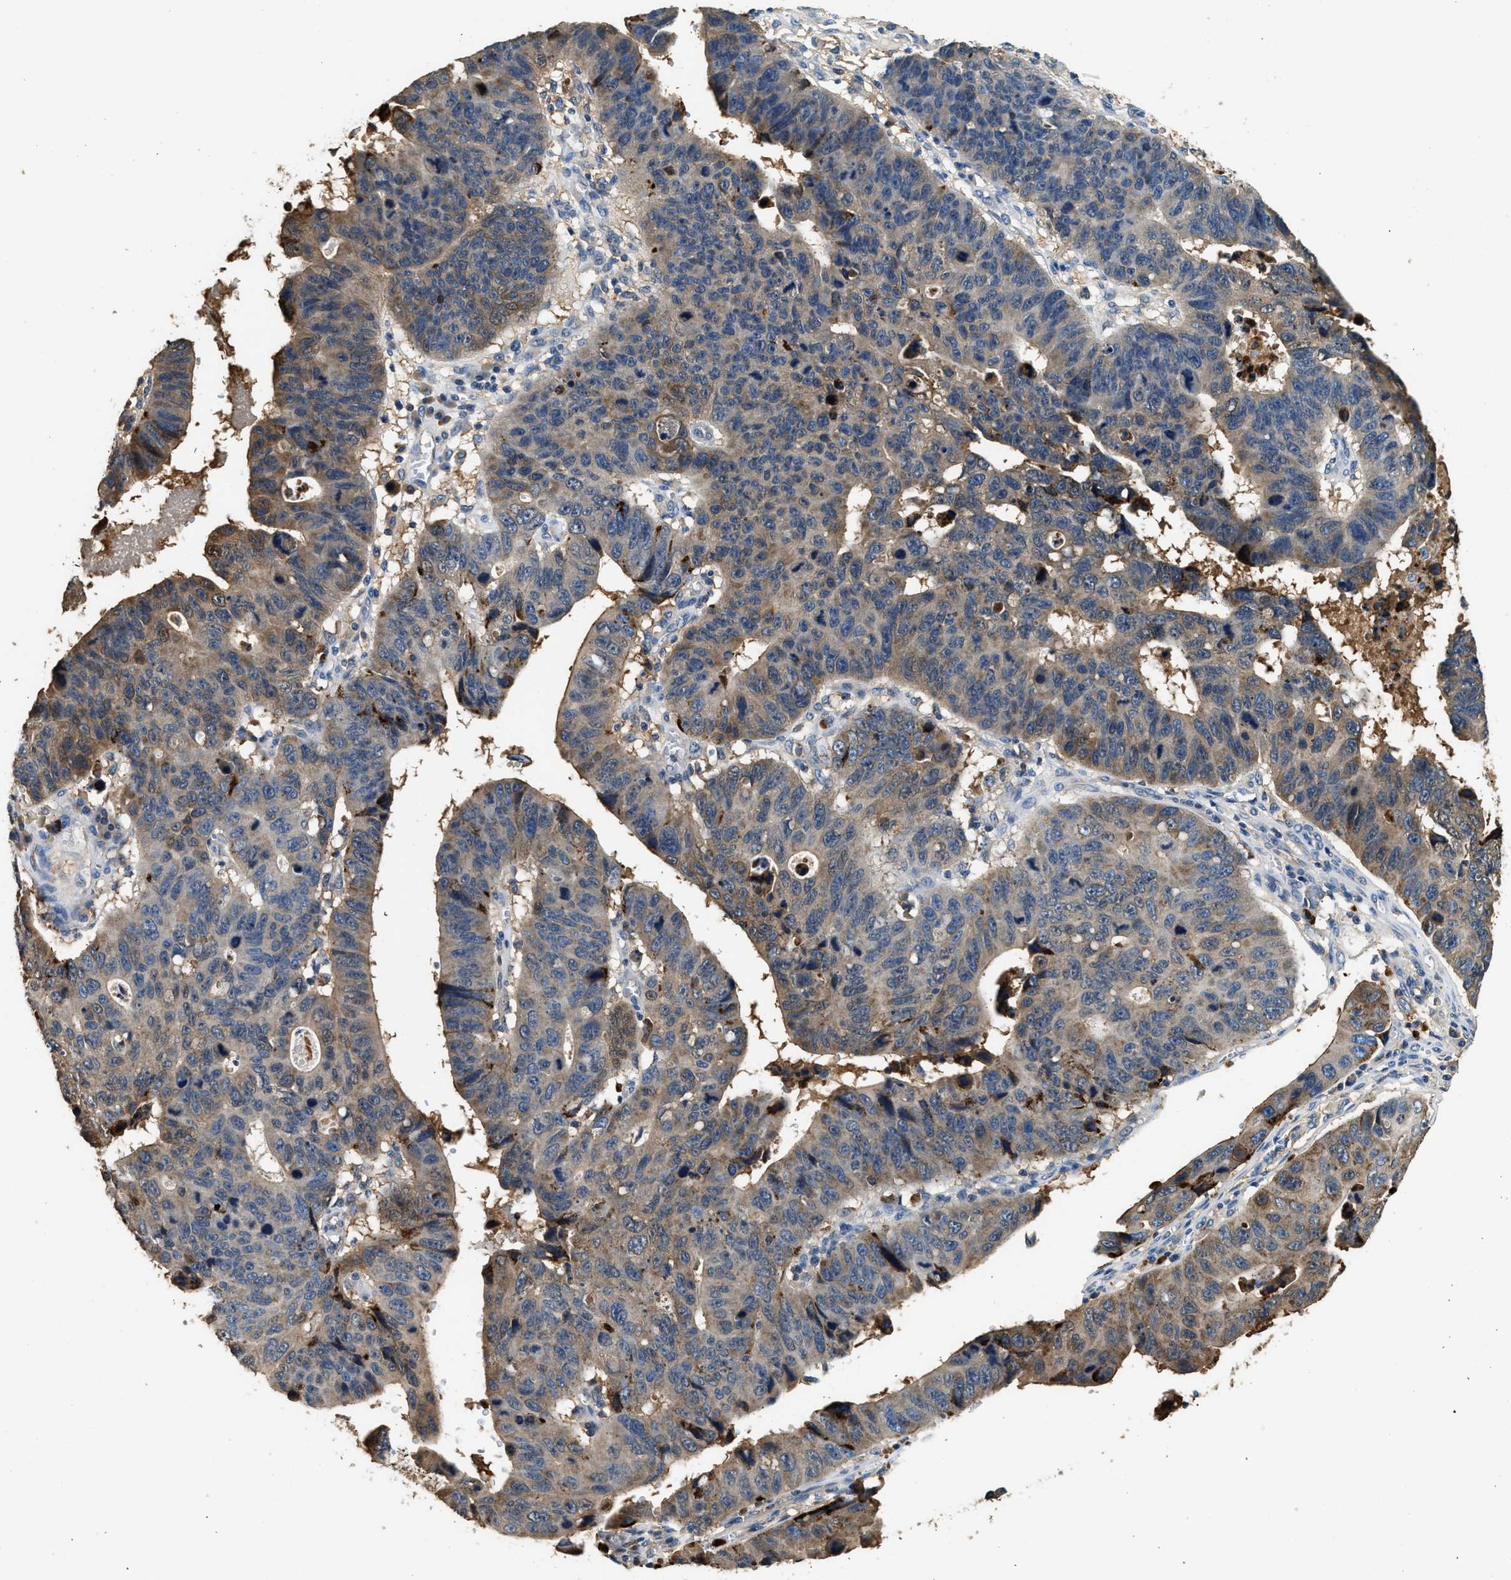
{"staining": {"intensity": "moderate", "quantity": "25%-75%", "location": "cytoplasmic/membranous"}, "tissue": "stomach cancer", "cell_type": "Tumor cells", "image_type": "cancer", "snomed": [{"axis": "morphology", "description": "Adenocarcinoma, NOS"}, {"axis": "topography", "description": "Stomach"}], "caption": "A brown stain shows moderate cytoplasmic/membranous expression of a protein in stomach adenocarcinoma tumor cells.", "gene": "ANXA3", "patient": {"sex": "male", "age": 59}}